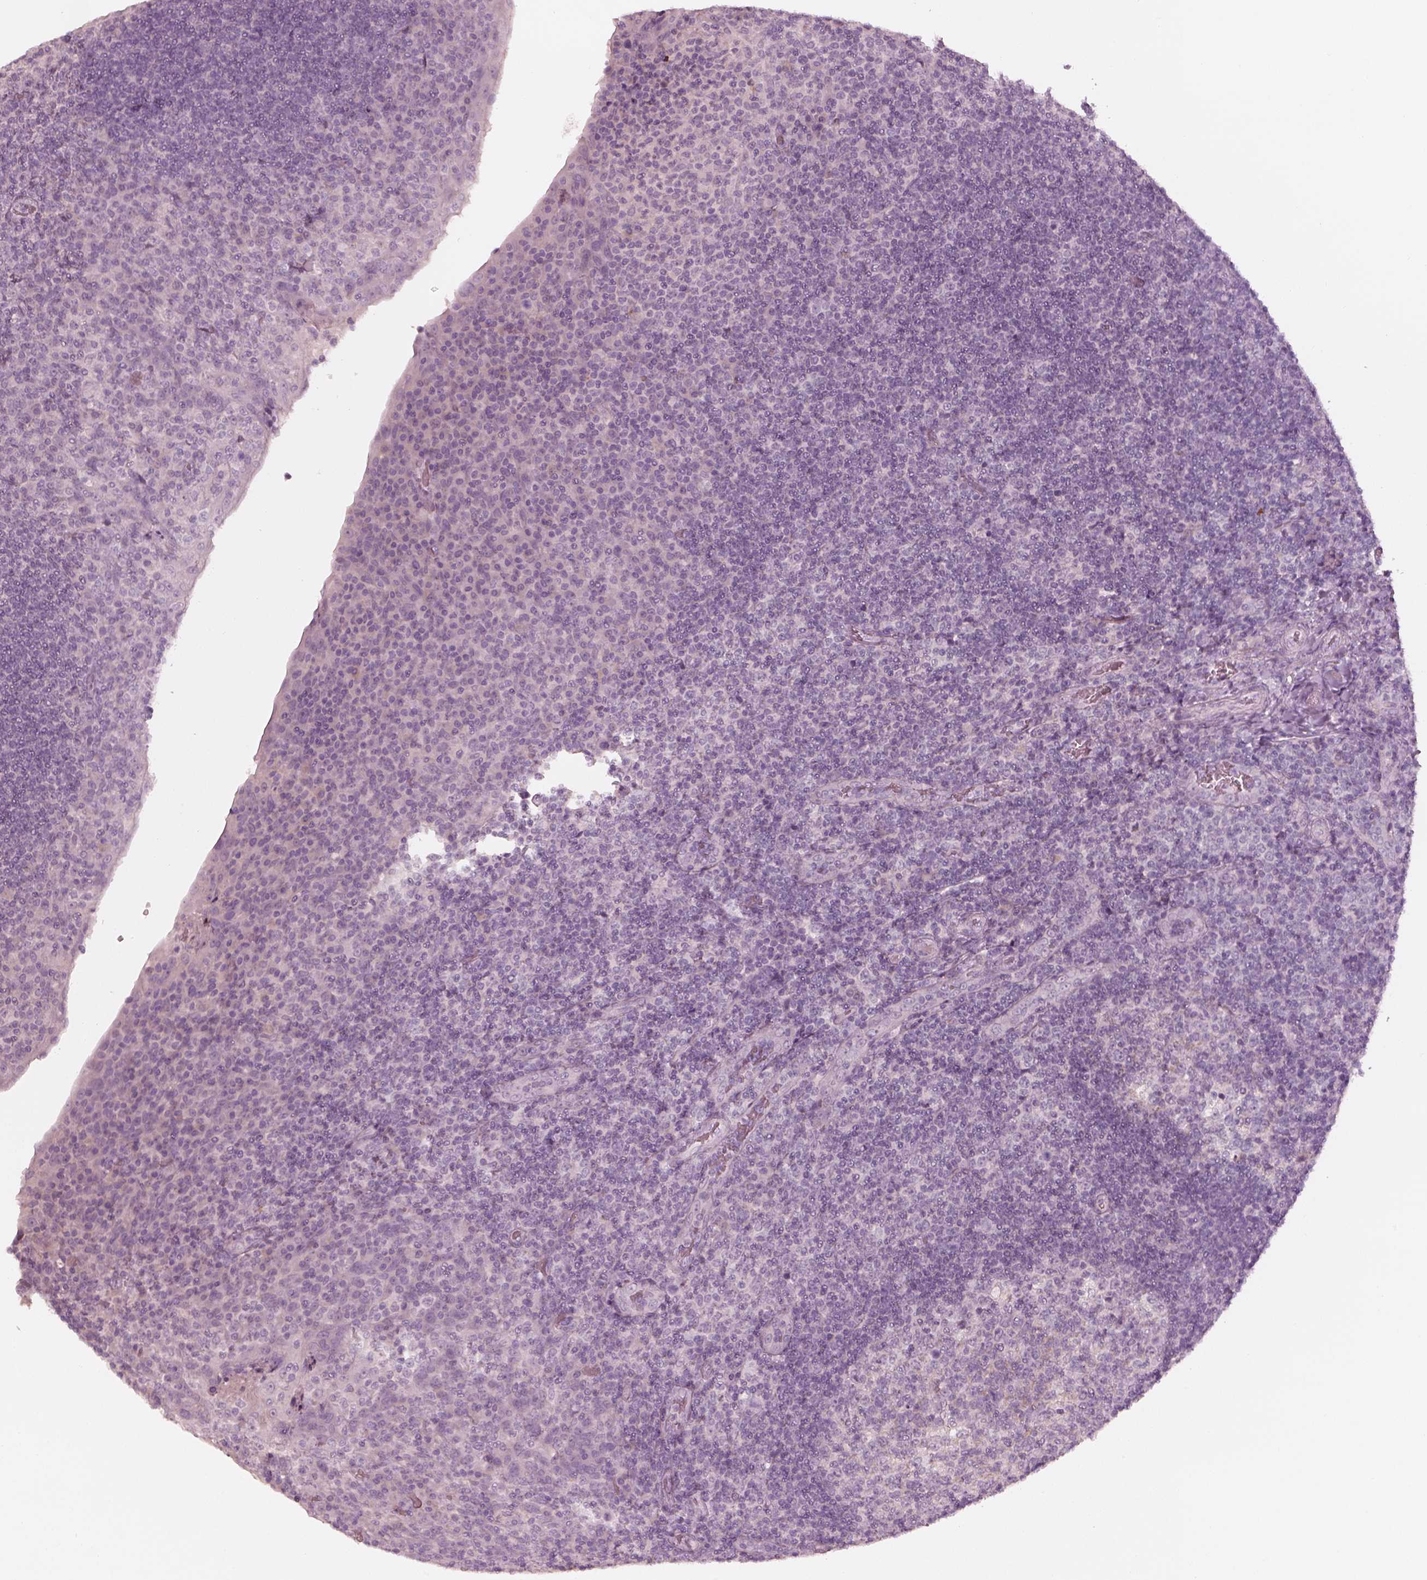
{"staining": {"intensity": "negative", "quantity": "none", "location": "none"}, "tissue": "tonsil", "cell_type": "Germinal center cells", "image_type": "normal", "snomed": [{"axis": "morphology", "description": "Normal tissue, NOS"}, {"axis": "topography", "description": "Tonsil"}], "caption": "High power microscopy histopathology image of an immunohistochemistry image of unremarkable tonsil, revealing no significant staining in germinal center cells.", "gene": "SPATA6L", "patient": {"sex": "male", "age": 17}}